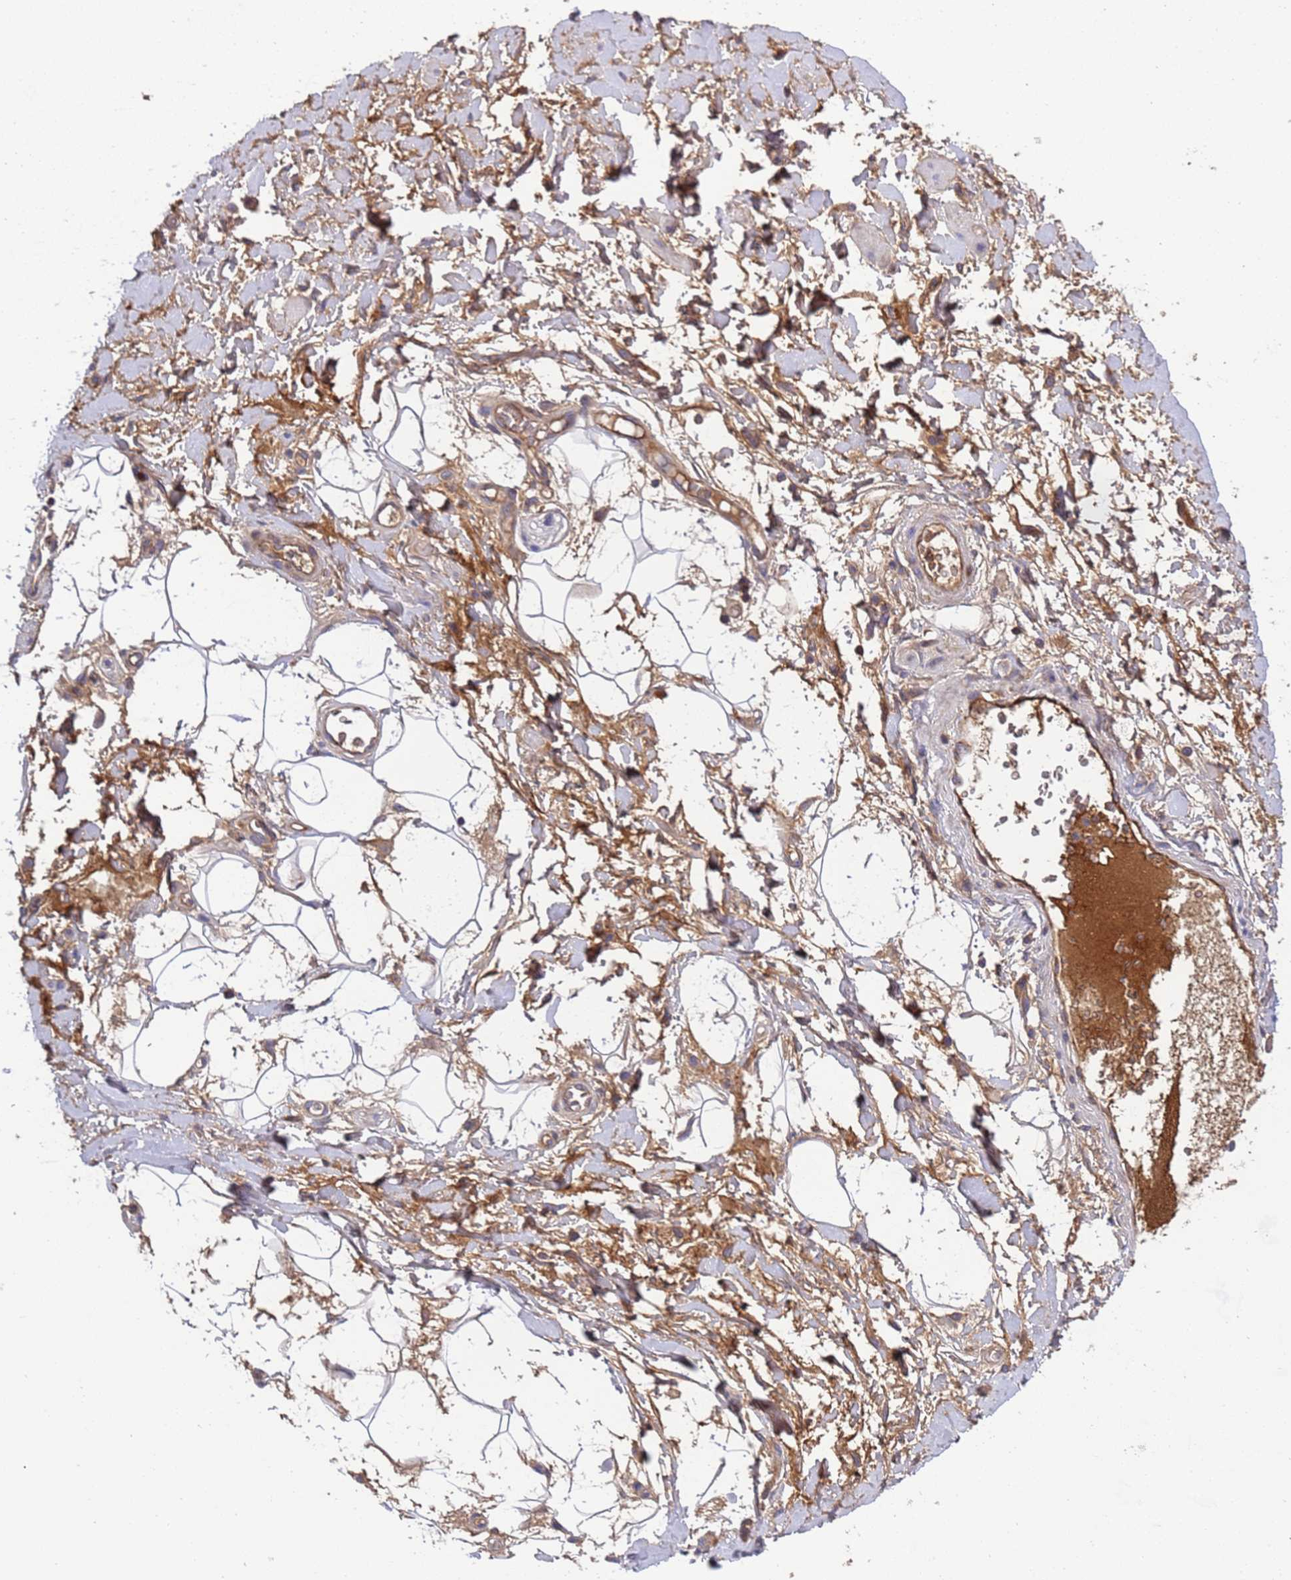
{"staining": {"intensity": "weak", "quantity": "<25%", "location": "cytoplasmic/membranous"}, "tissue": "adipose tissue", "cell_type": "Adipocytes", "image_type": "normal", "snomed": [{"axis": "morphology", "description": "Normal tissue, NOS"}, {"axis": "morphology", "description": "Adenocarcinoma, NOS"}, {"axis": "topography", "description": "Rectum"}, {"axis": "topography", "description": "Vagina"}, {"axis": "topography", "description": "Peripheral nerve tissue"}], "caption": "A photomicrograph of human adipose tissue is negative for staining in adipocytes. The staining is performed using DAB (3,3'-diaminobenzidine) brown chromogen with nuclei counter-stained in using hematoxylin.", "gene": "PARP16", "patient": {"sex": "female", "age": 71}}